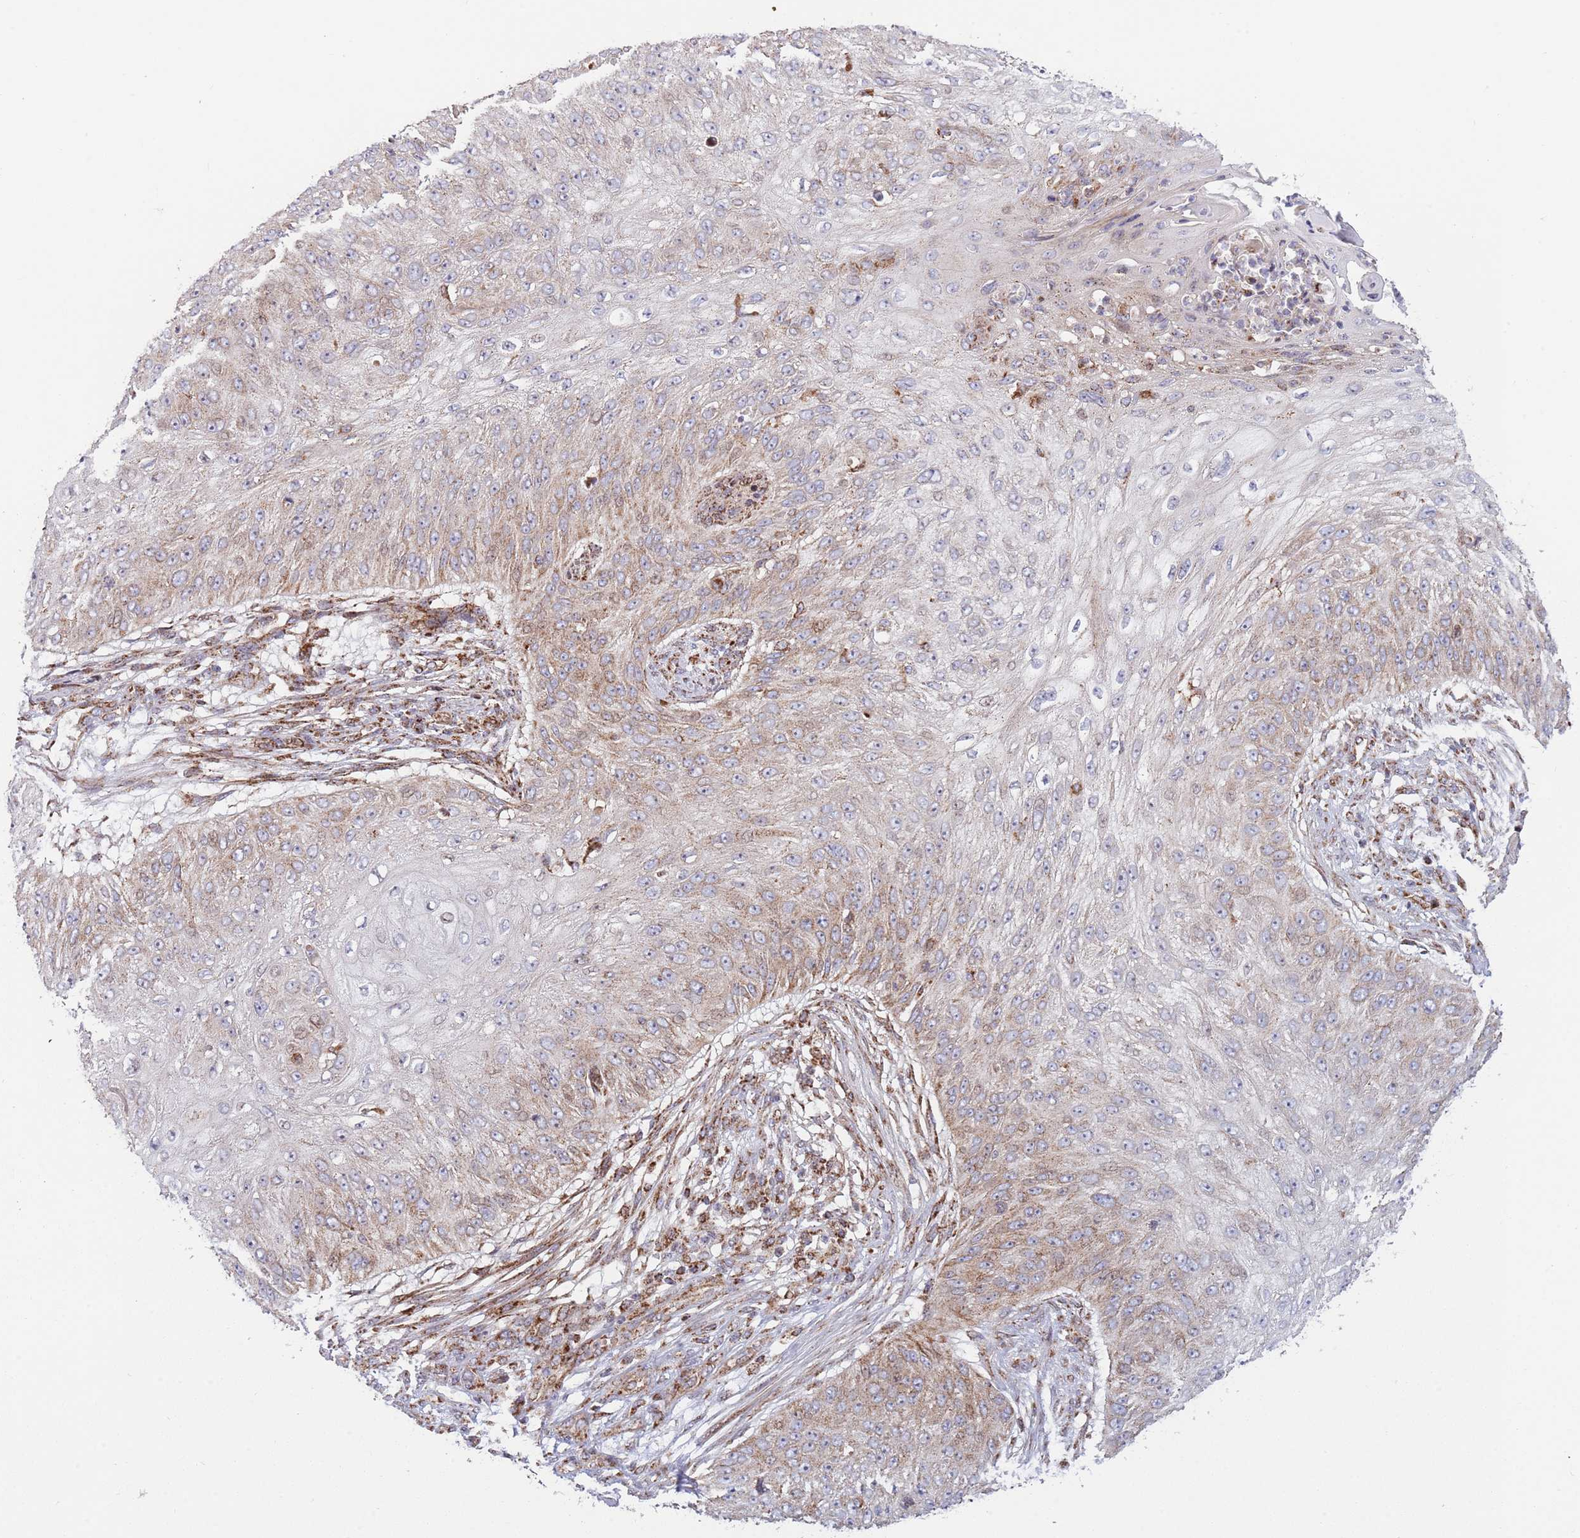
{"staining": {"intensity": "moderate", "quantity": "25%-75%", "location": "cytoplasmic/membranous"}, "tissue": "skin cancer", "cell_type": "Tumor cells", "image_type": "cancer", "snomed": [{"axis": "morphology", "description": "Squamous cell carcinoma, NOS"}, {"axis": "topography", "description": "Skin"}], "caption": "Protein staining of skin cancer tissue exhibits moderate cytoplasmic/membranous positivity in approximately 25%-75% of tumor cells.", "gene": "ATP5PD", "patient": {"sex": "female", "age": 80}}